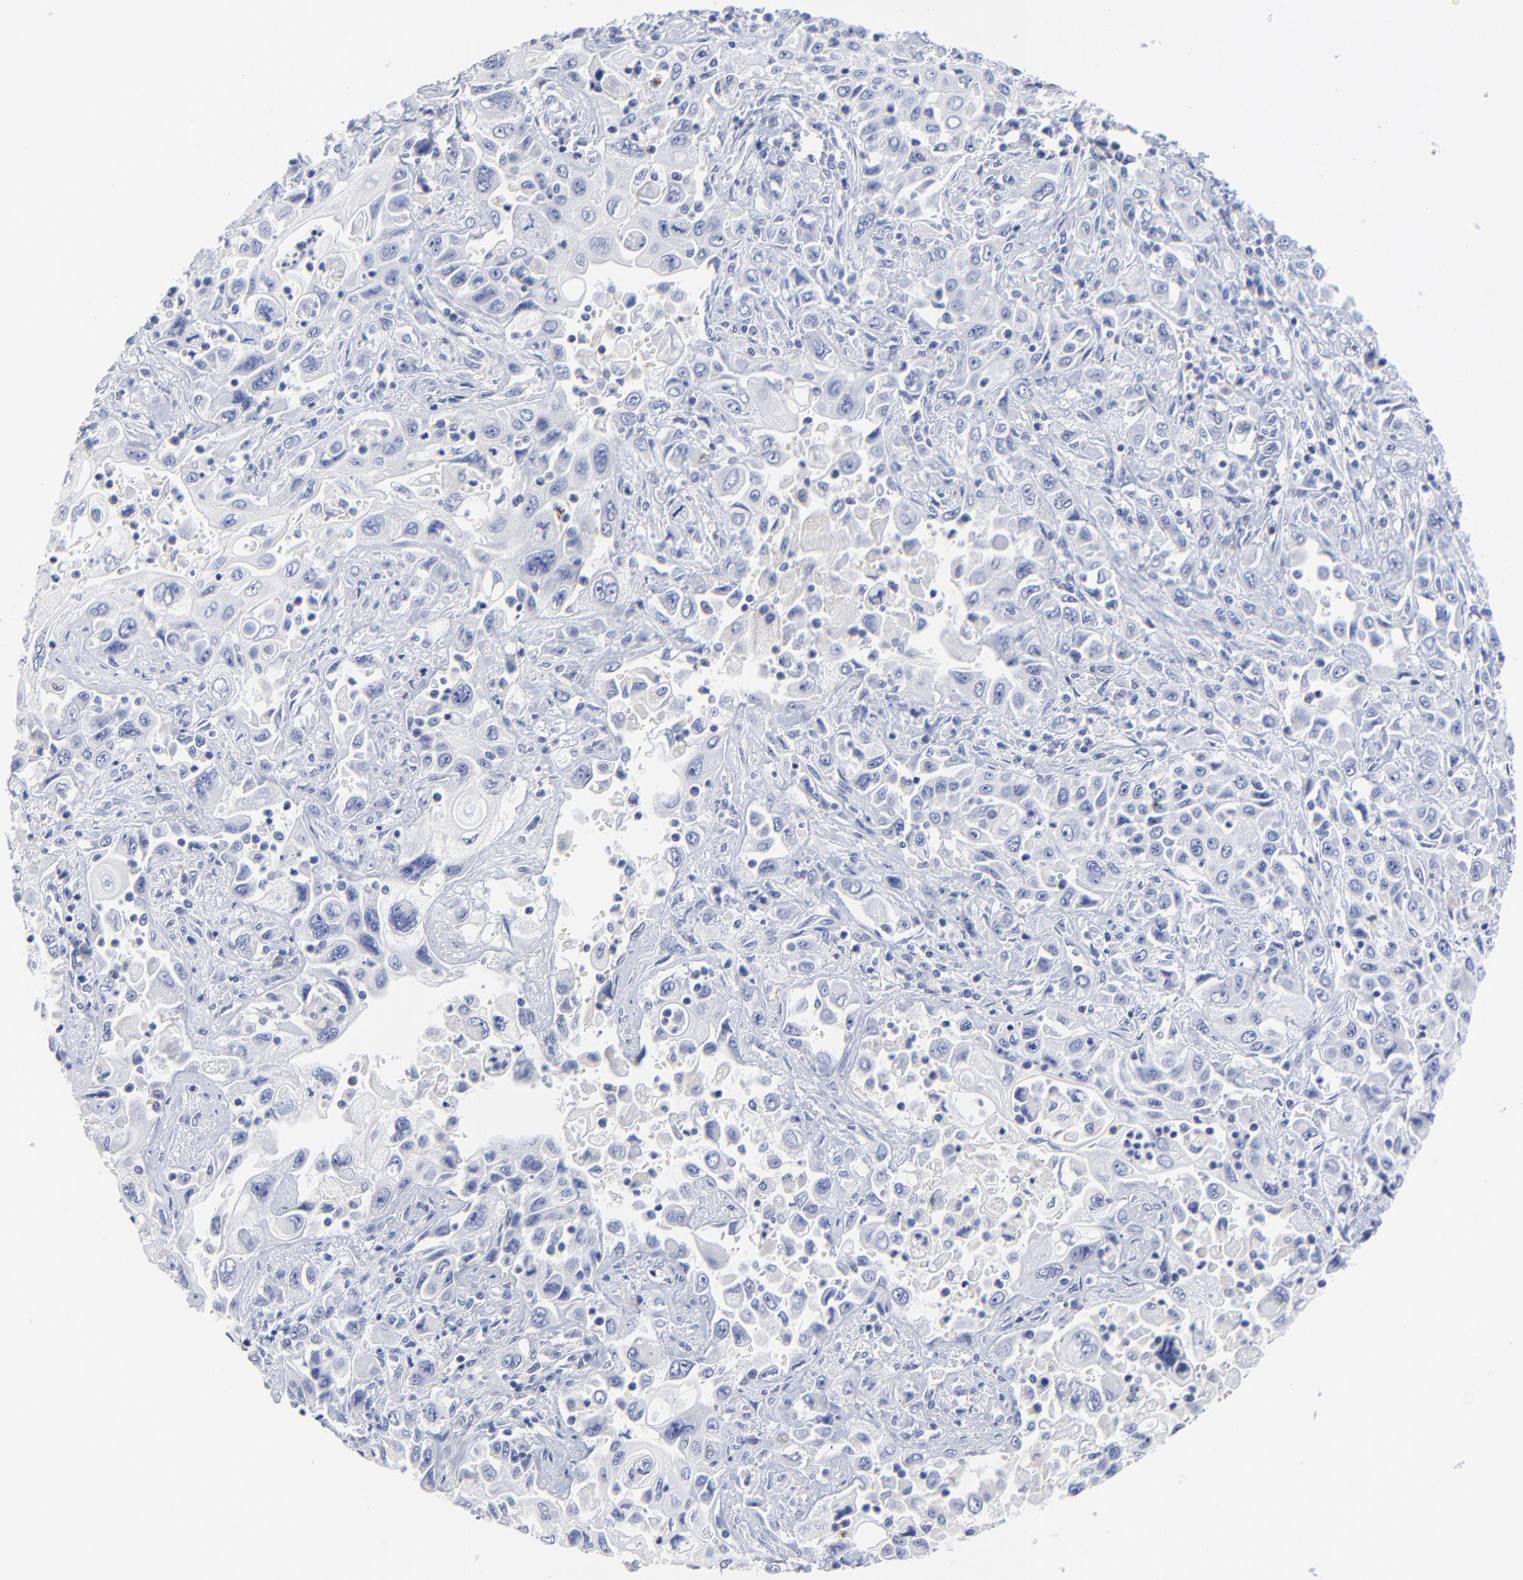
{"staining": {"intensity": "negative", "quantity": "none", "location": "none"}, "tissue": "pancreatic cancer", "cell_type": "Tumor cells", "image_type": "cancer", "snomed": [{"axis": "morphology", "description": "Adenocarcinoma, NOS"}, {"axis": "topography", "description": "Pancreas"}], "caption": "Tumor cells are negative for protein expression in human pancreatic adenocarcinoma.", "gene": "SULT4A1", "patient": {"sex": "male", "age": 70}}